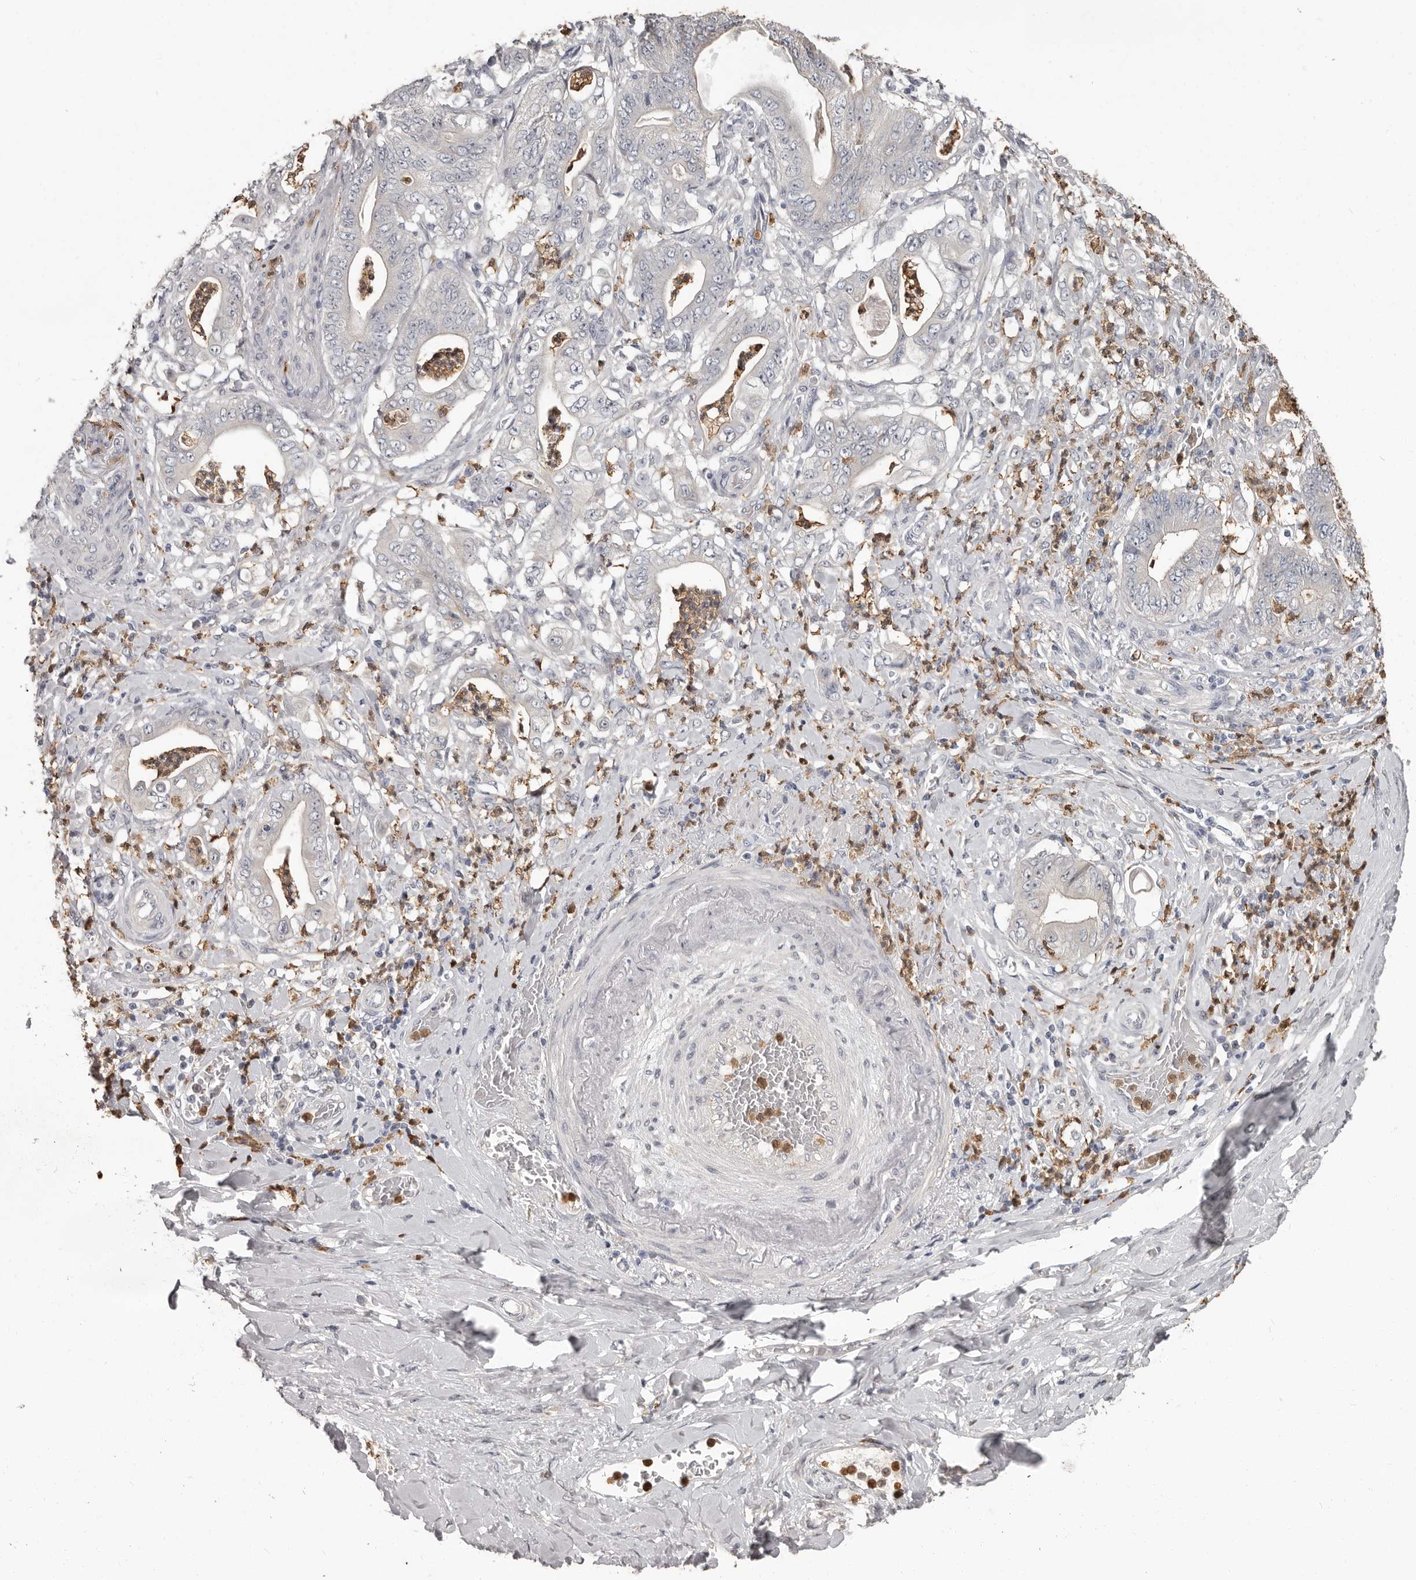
{"staining": {"intensity": "negative", "quantity": "none", "location": "none"}, "tissue": "stomach cancer", "cell_type": "Tumor cells", "image_type": "cancer", "snomed": [{"axis": "morphology", "description": "Adenocarcinoma, NOS"}, {"axis": "topography", "description": "Stomach"}], "caption": "Tumor cells show no significant expression in stomach cancer. Brightfield microscopy of IHC stained with DAB (brown) and hematoxylin (blue), captured at high magnification.", "gene": "GPR157", "patient": {"sex": "female", "age": 73}}